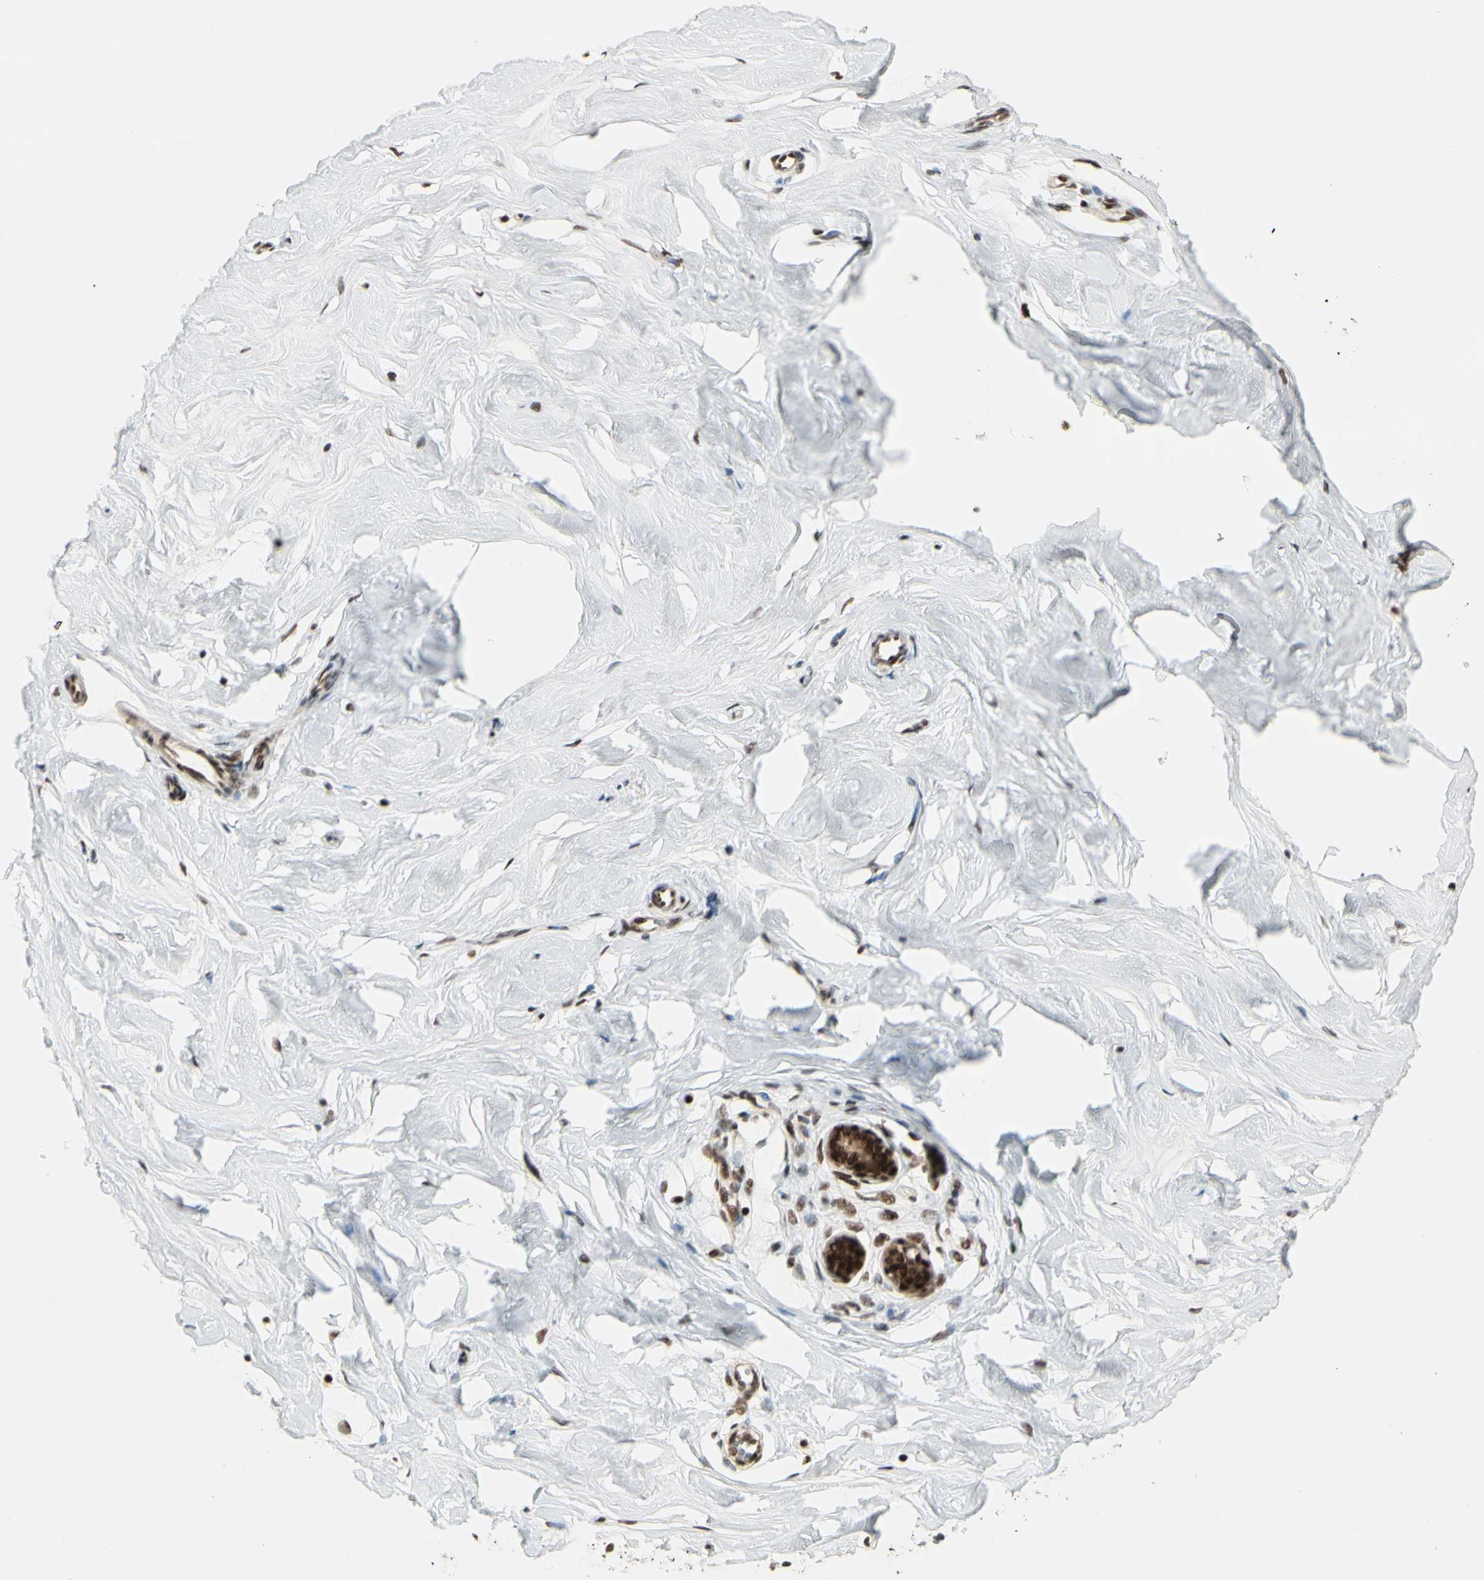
{"staining": {"intensity": "moderate", "quantity": ">75%", "location": "nuclear"}, "tissue": "breast", "cell_type": "Adipocytes", "image_type": "normal", "snomed": [{"axis": "morphology", "description": "Normal tissue, NOS"}, {"axis": "topography", "description": "Breast"}], "caption": "High-magnification brightfield microscopy of unremarkable breast stained with DAB (3,3'-diaminobenzidine) (brown) and counterstained with hematoxylin (blue). adipocytes exhibit moderate nuclear staining is present in about>75% of cells.", "gene": "CHAMP1", "patient": {"sex": "female", "age": 23}}